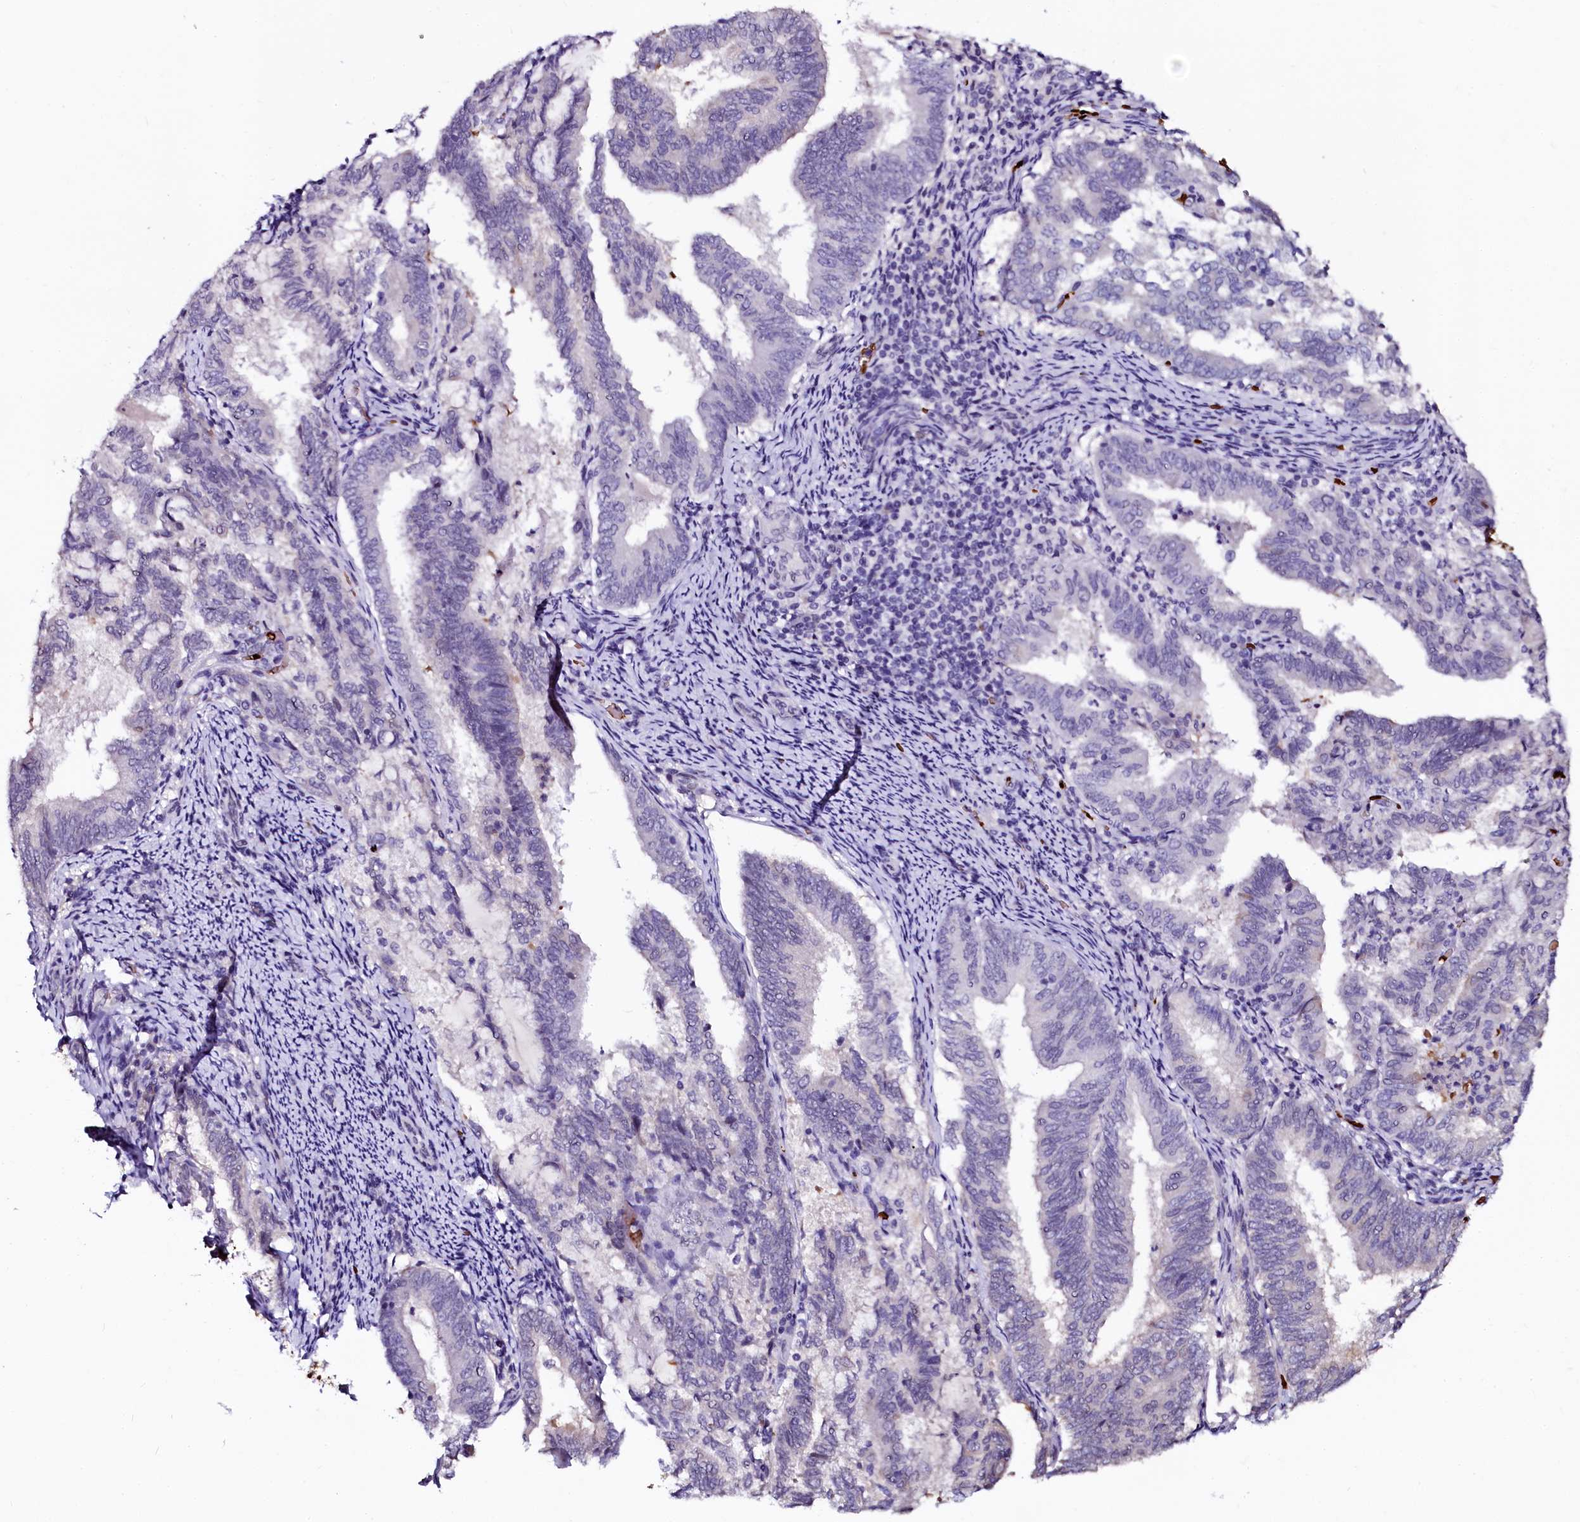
{"staining": {"intensity": "negative", "quantity": "none", "location": "none"}, "tissue": "endometrial cancer", "cell_type": "Tumor cells", "image_type": "cancer", "snomed": [{"axis": "morphology", "description": "Adenocarcinoma, NOS"}, {"axis": "topography", "description": "Endometrium"}], "caption": "High magnification brightfield microscopy of adenocarcinoma (endometrial) stained with DAB (brown) and counterstained with hematoxylin (blue): tumor cells show no significant expression.", "gene": "CTDSPL2", "patient": {"sex": "female", "age": 80}}